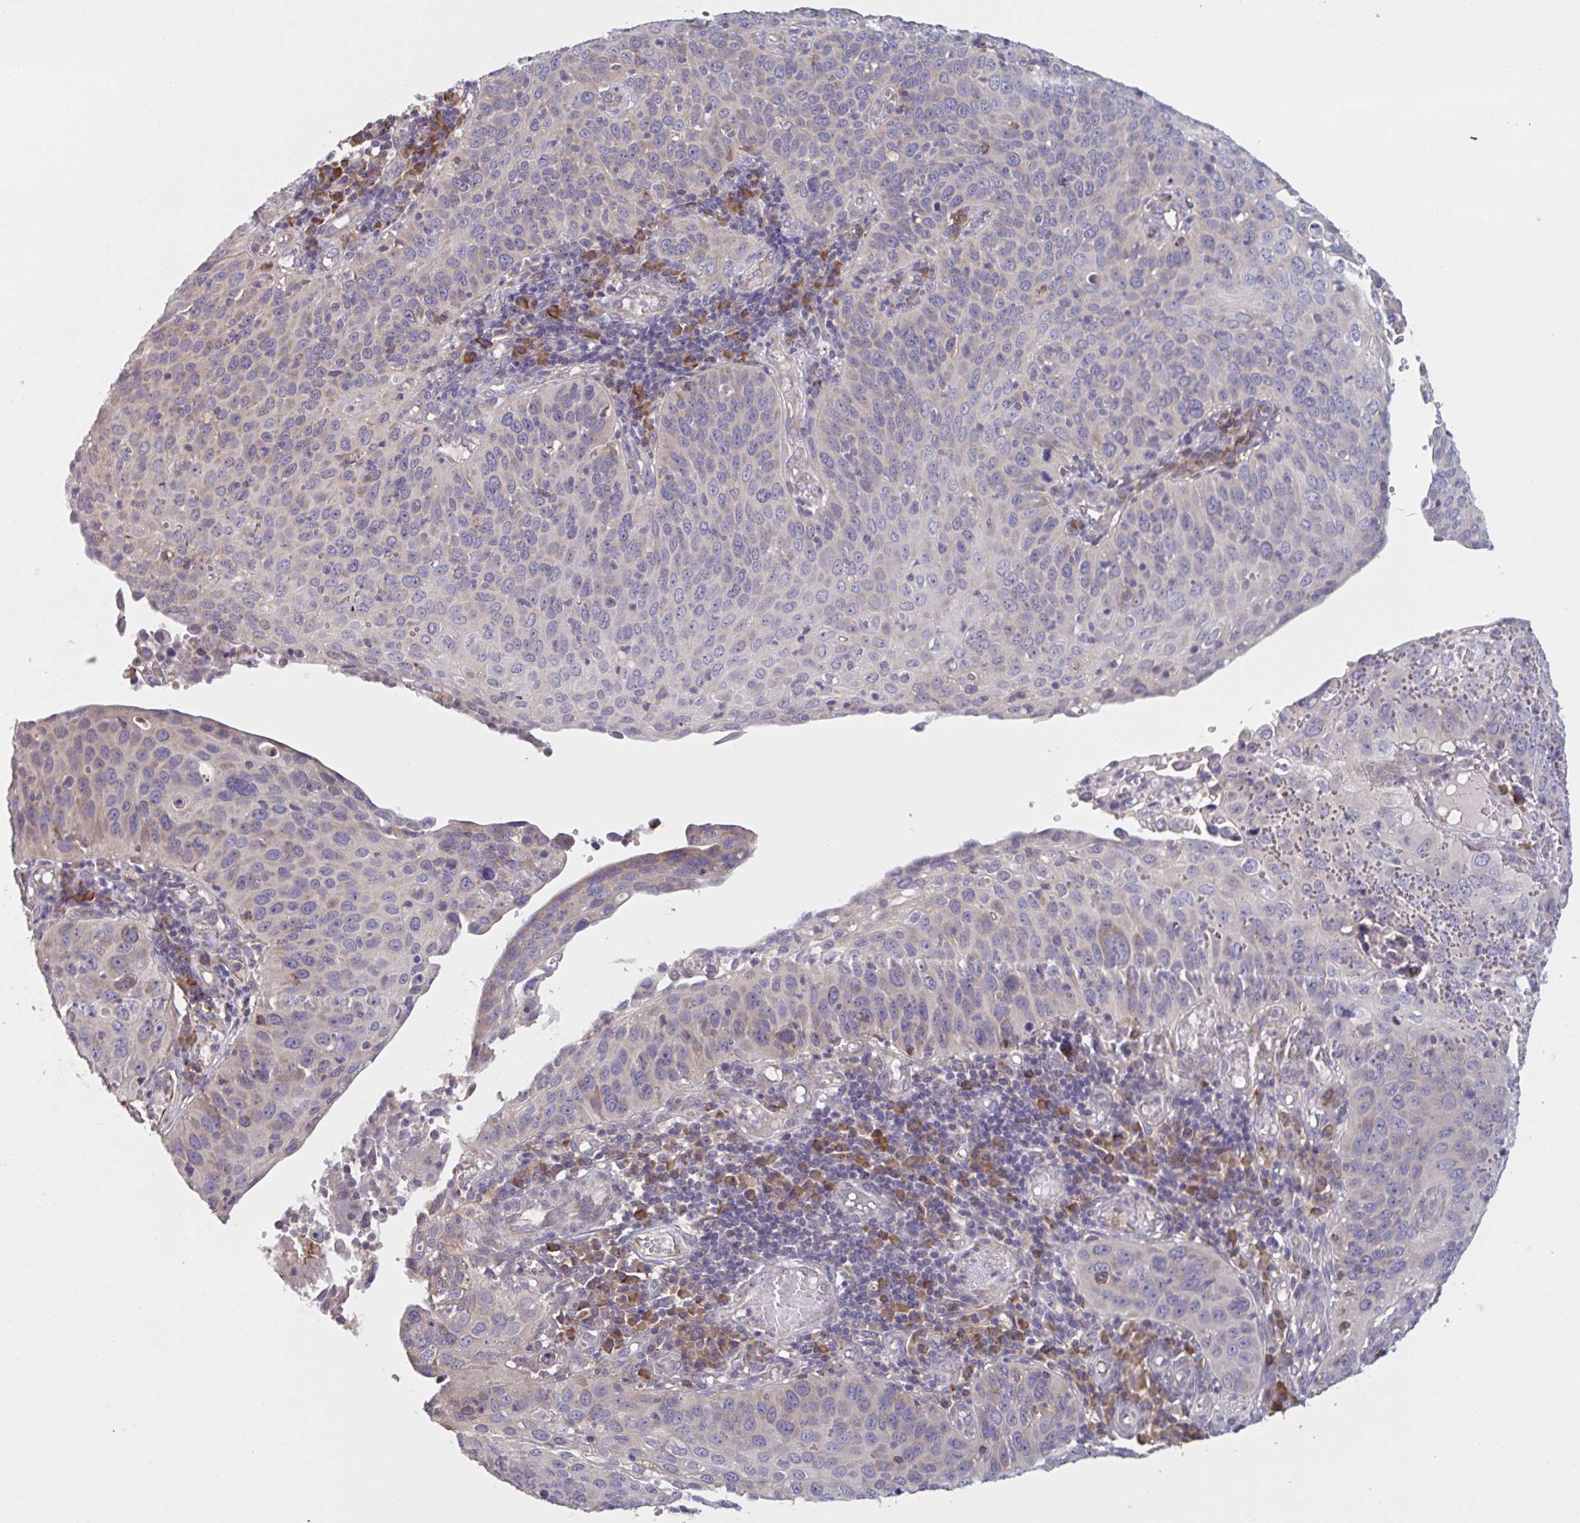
{"staining": {"intensity": "weak", "quantity": "<25%", "location": "cytoplasmic/membranous"}, "tissue": "cervical cancer", "cell_type": "Tumor cells", "image_type": "cancer", "snomed": [{"axis": "morphology", "description": "Squamous cell carcinoma, NOS"}, {"axis": "topography", "description": "Cervix"}], "caption": "Immunohistochemistry (IHC) of cervical cancer reveals no staining in tumor cells.", "gene": "CD1E", "patient": {"sex": "female", "age": 36}}